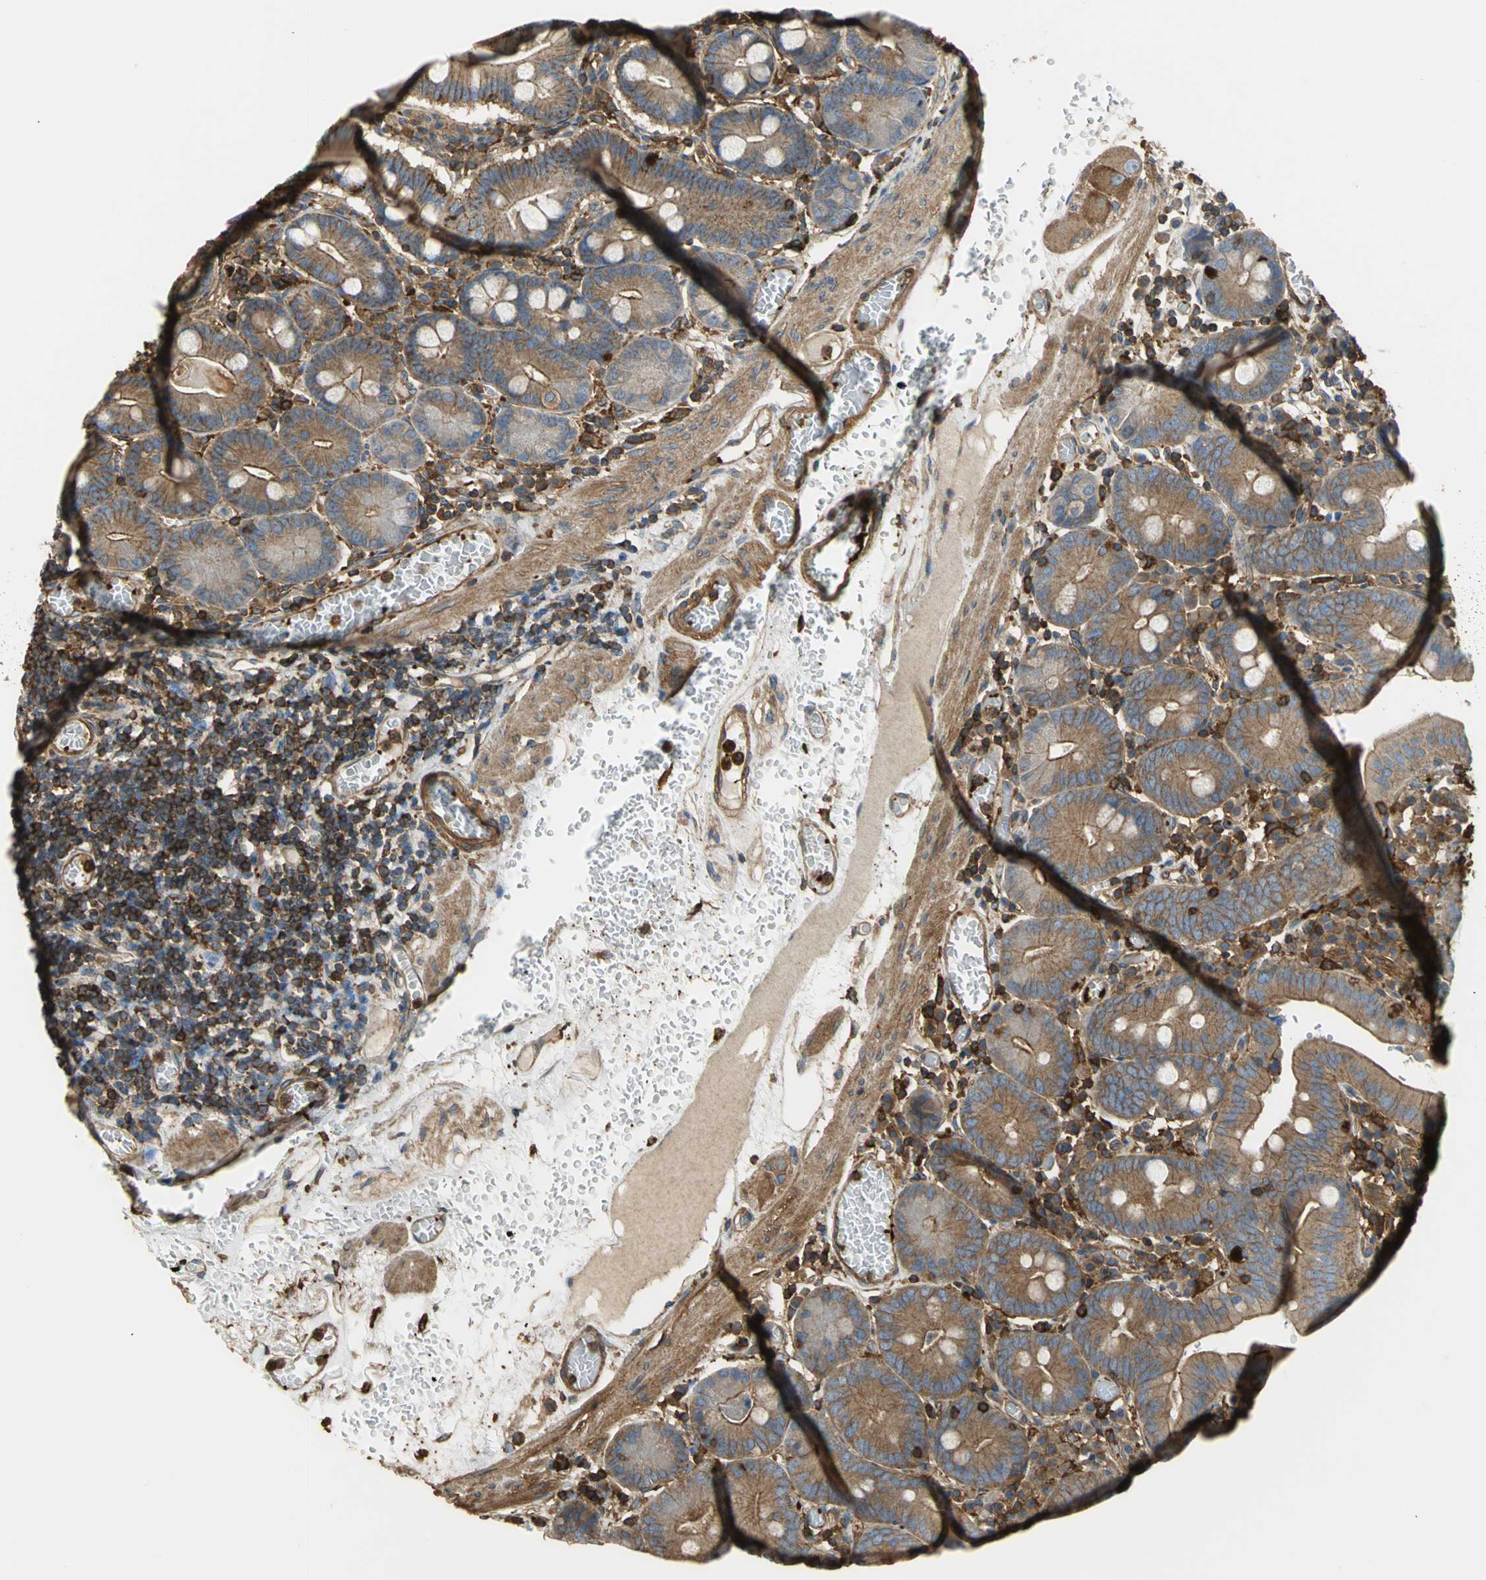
{"staining": {"intensity": "moderate", "quantity": ">75%", "location": "cytoplasmic/membranous"}, "tissue": "small intestine", "cell_type": "Glandular cells", "image_type": "normal", "snomed": [{"axis": "morphology", "description": "Normal tissue, NOS"}, {"axis": "topography", "description": "Small intestine"}], "caption": "Small intestine stained for a protein displays moderate cytoplasmic/membranous positivity in glandular cells.", "gene": "TLN1", "patient": {"sex": "male", "age": 71}}